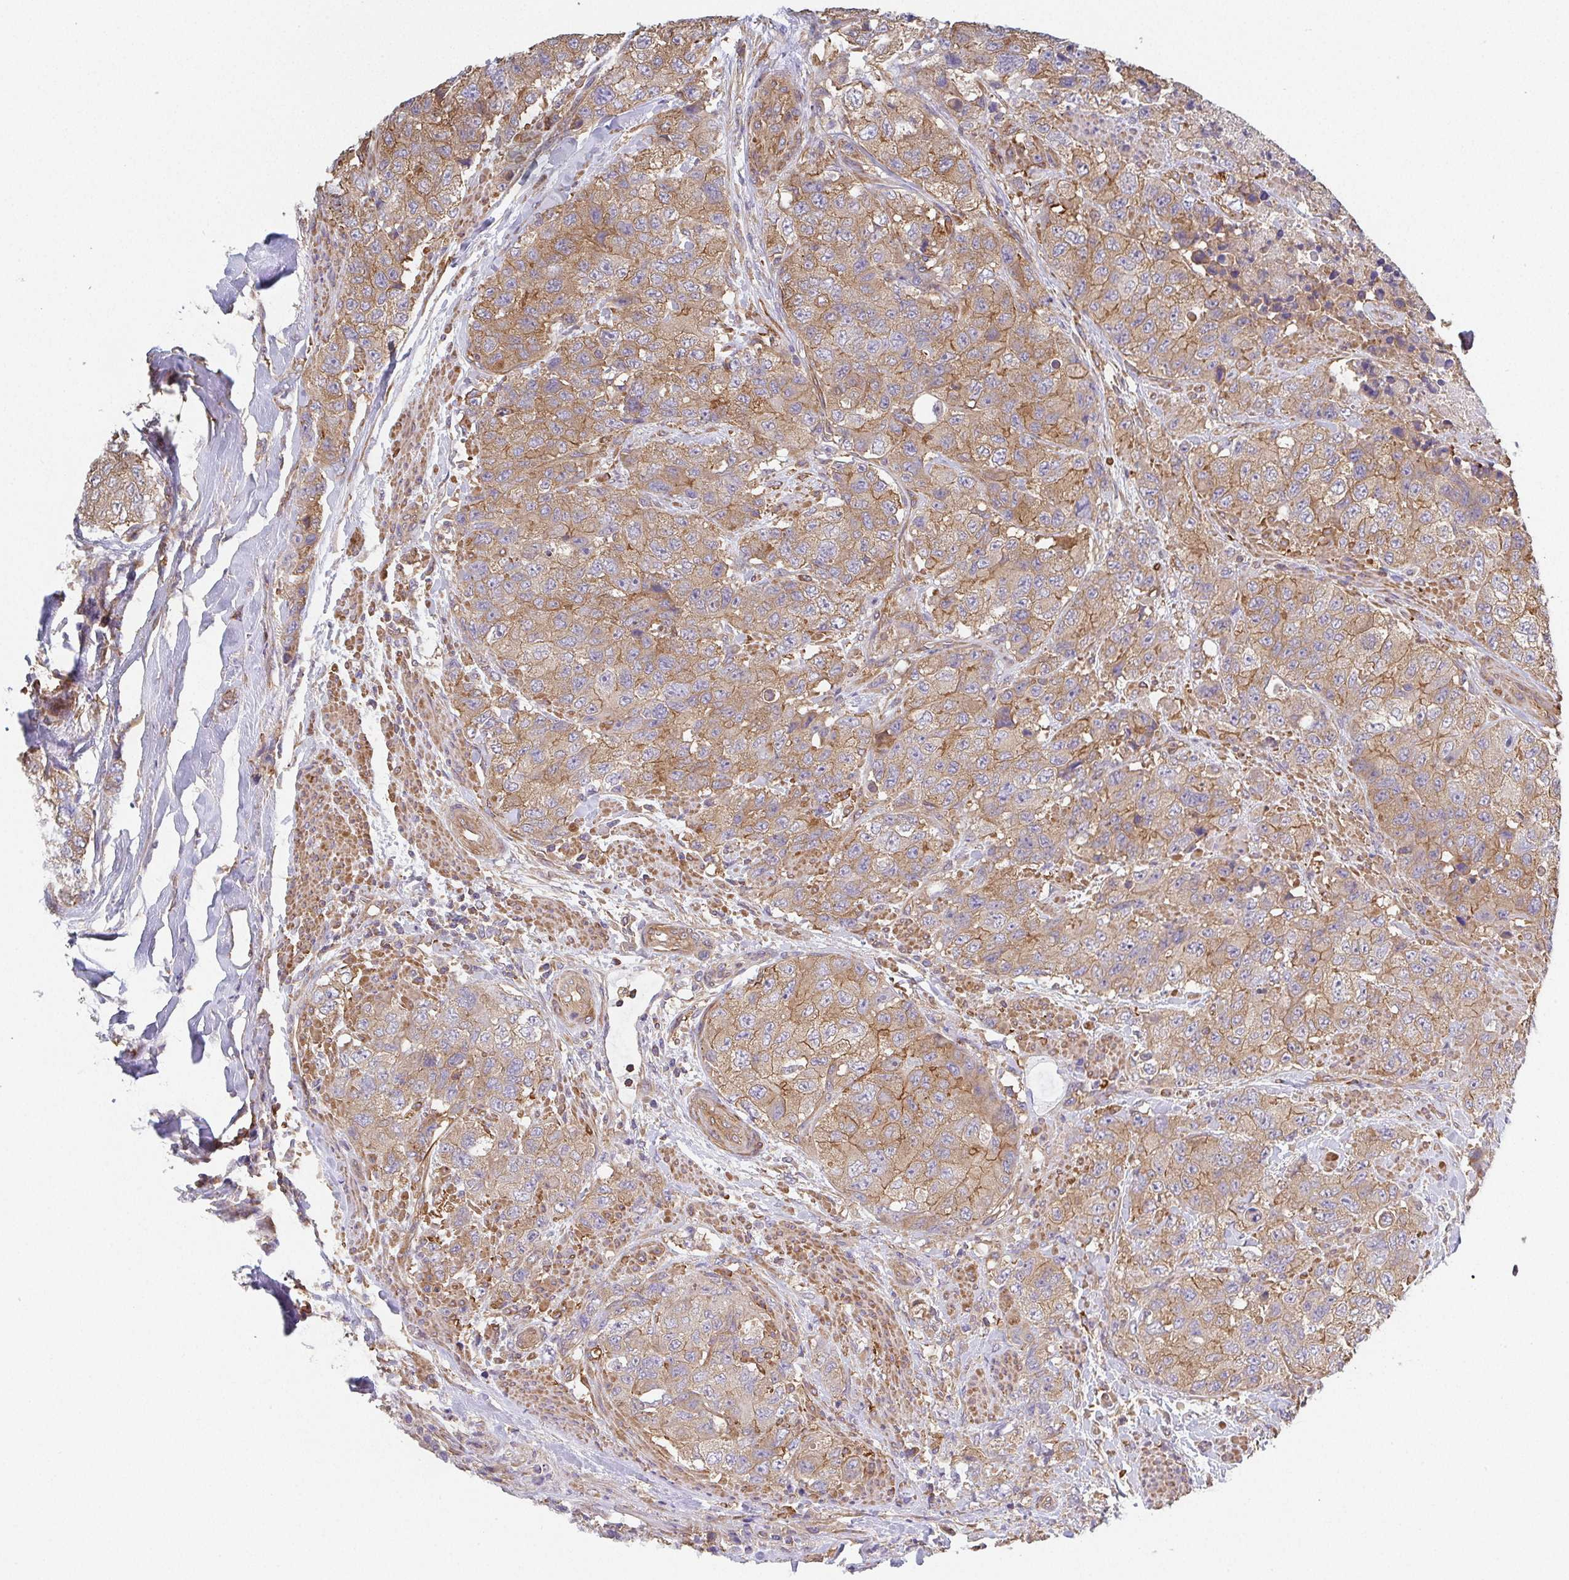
{"staining": {"intensity": "weak", "quantity": ">75%", "location": "cytoplasmic/membranous"}, "tissue": "urothelial cancer", "cell_type": "Tumor cells", "image_type": "cancer", "snomed": [{"axis": "morphology", "description": "Urothelial carcinoma, High grade"}, {"axis": "topography", "description": "Urinary bladder"}], "caption": "The immunohistochemical stain labels weak cytoplasmic/membranous staining in tumor cells of high-grade urothelial carcinoma tissue.", "gene": "TMEM229A", "patient": {"sex": "female", "age": 78}}